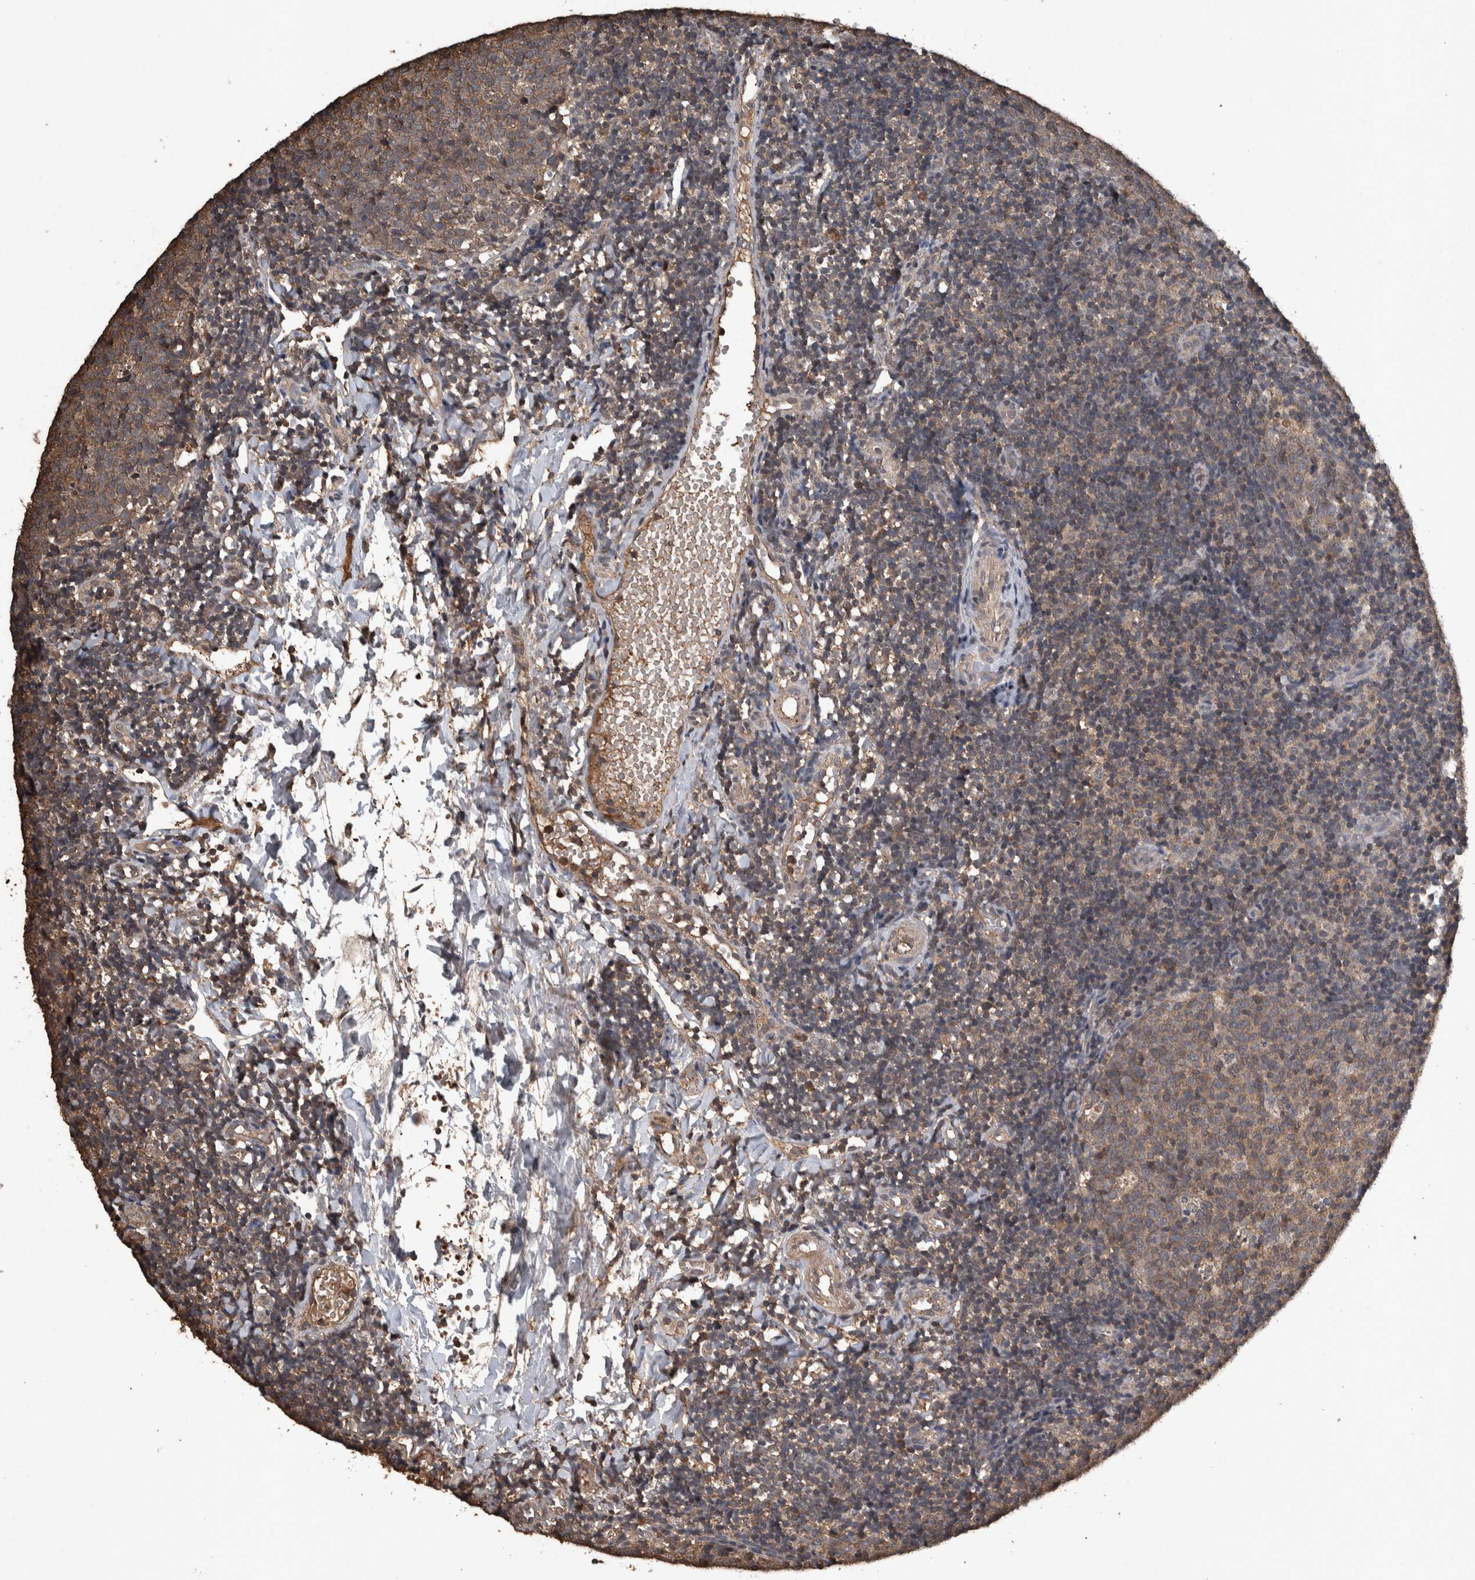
{"staining": {"intensity": "moderate", "quantity": ">75%", "location": "cytoplasmic/membranous"}, "tissue": "tonsil", "cell_type": "Germinal center cells", "image_type": "normal", "snomed": [{"axis": "morphology", "description": "Normal tissue, NOS"}, {"axis": "topography", "description": "Tonsil"}], "caption": "High-magnification brightfield microscopy of unremarkable tonsil stained with DAB (brown) and counterstained with hematoxylin (blue). germinal center cells exhibit moderate cytoplasmic/membranous positivity is appreciated in about>75% of cells.", "gene": "FGFRL1", "patient": {"sex": "female", "age": 19}}